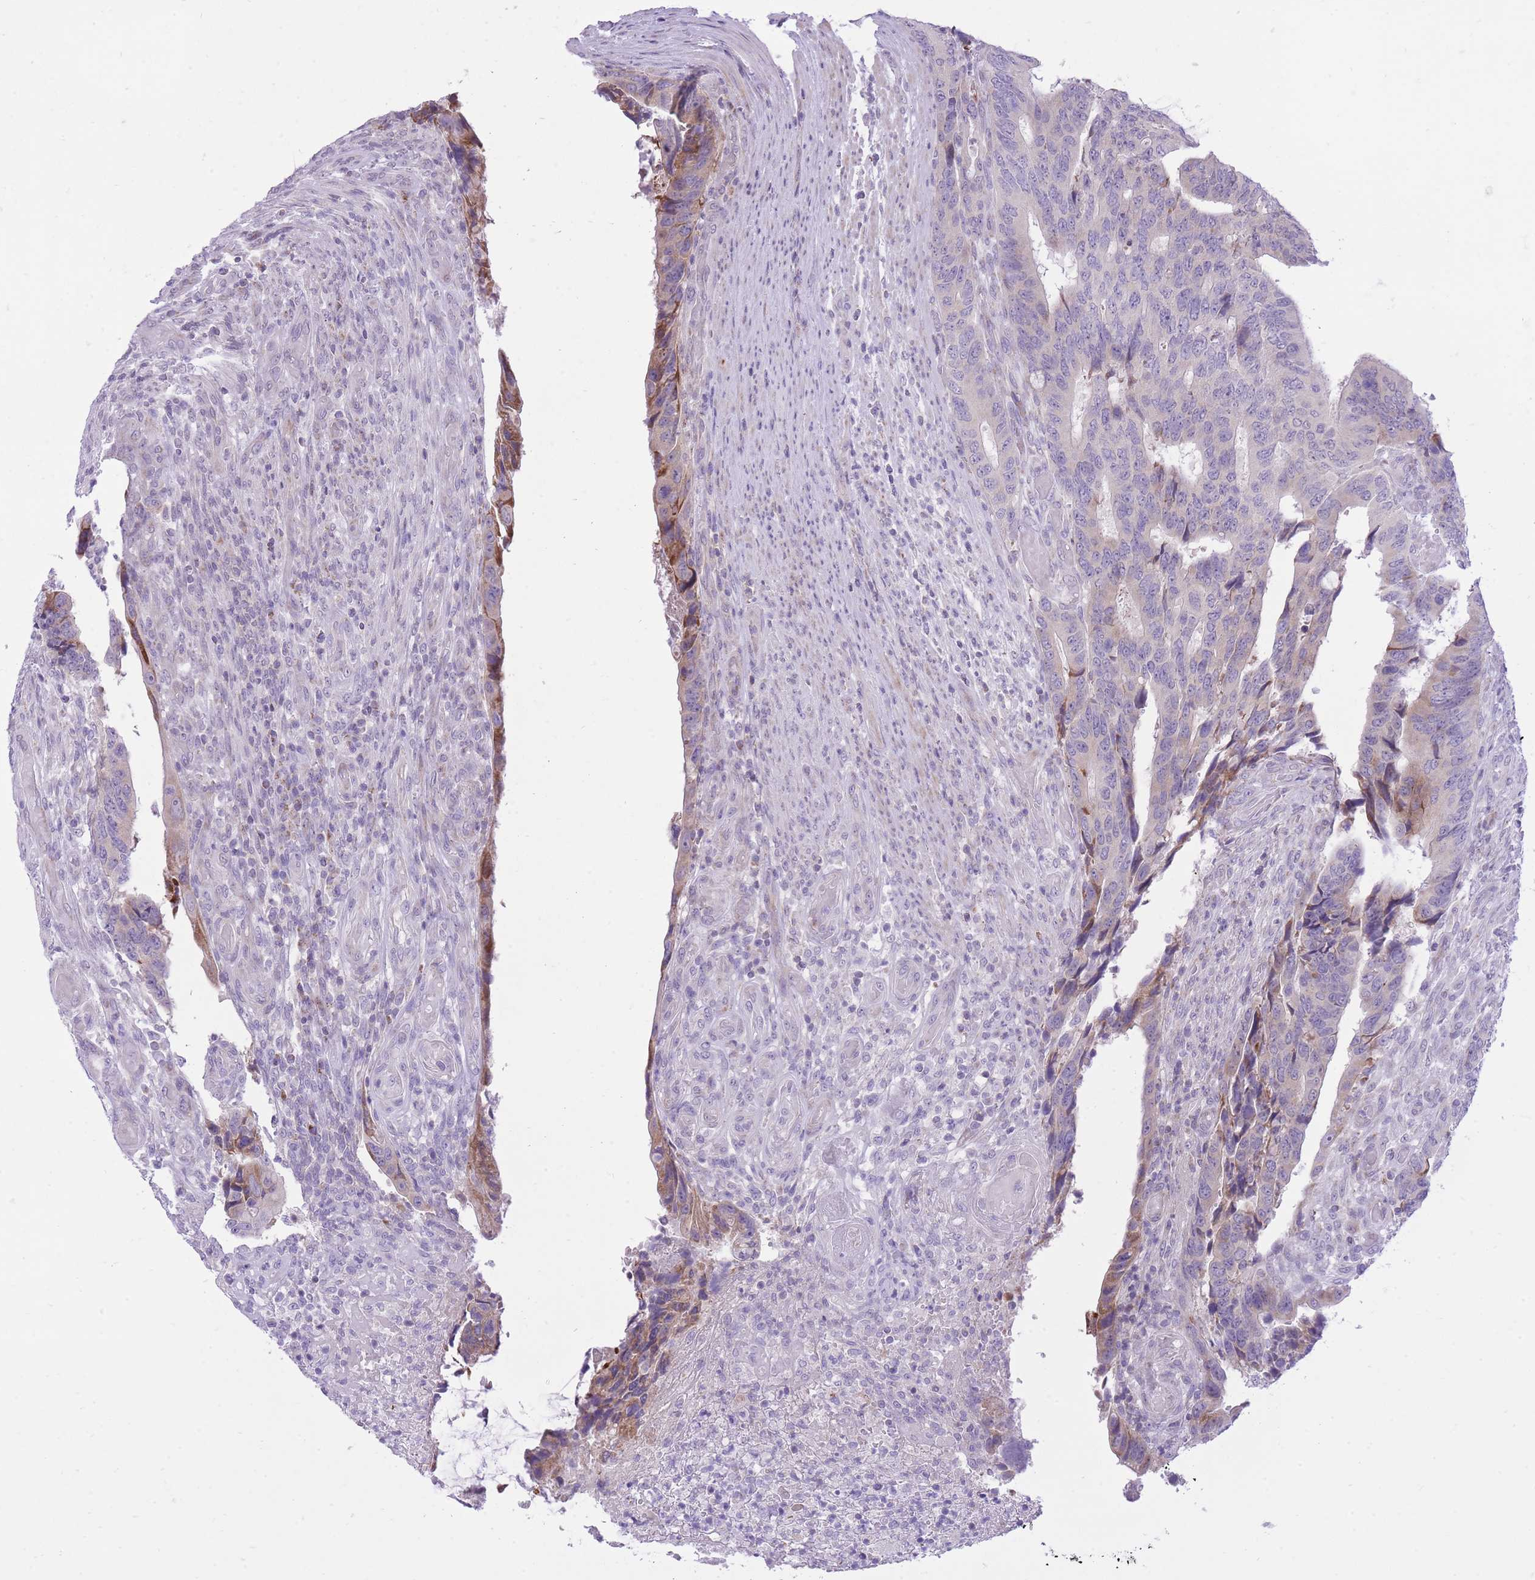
{"staining": {"intensity": "moderate", "quantity": "<25%", "location": "cytoplasmic/membranous"}, "tissue": "colorectal cancer", "cell_type": "Tumor cells", "image_type": "cancer", "snomed": [{"axis": "morphology", "description": "Adenocarcinoma, NOS"}, {"axis": "topography", "description": "Colon"}], "caption": "Brown immunohistochemical staining in human colorectal cancer demonstrates moderate cytoplasmic/membranous positivity in about <25% of tumor cells.", "gene": "DENND2D", "patient": {"sex": "male", "age": 87}}